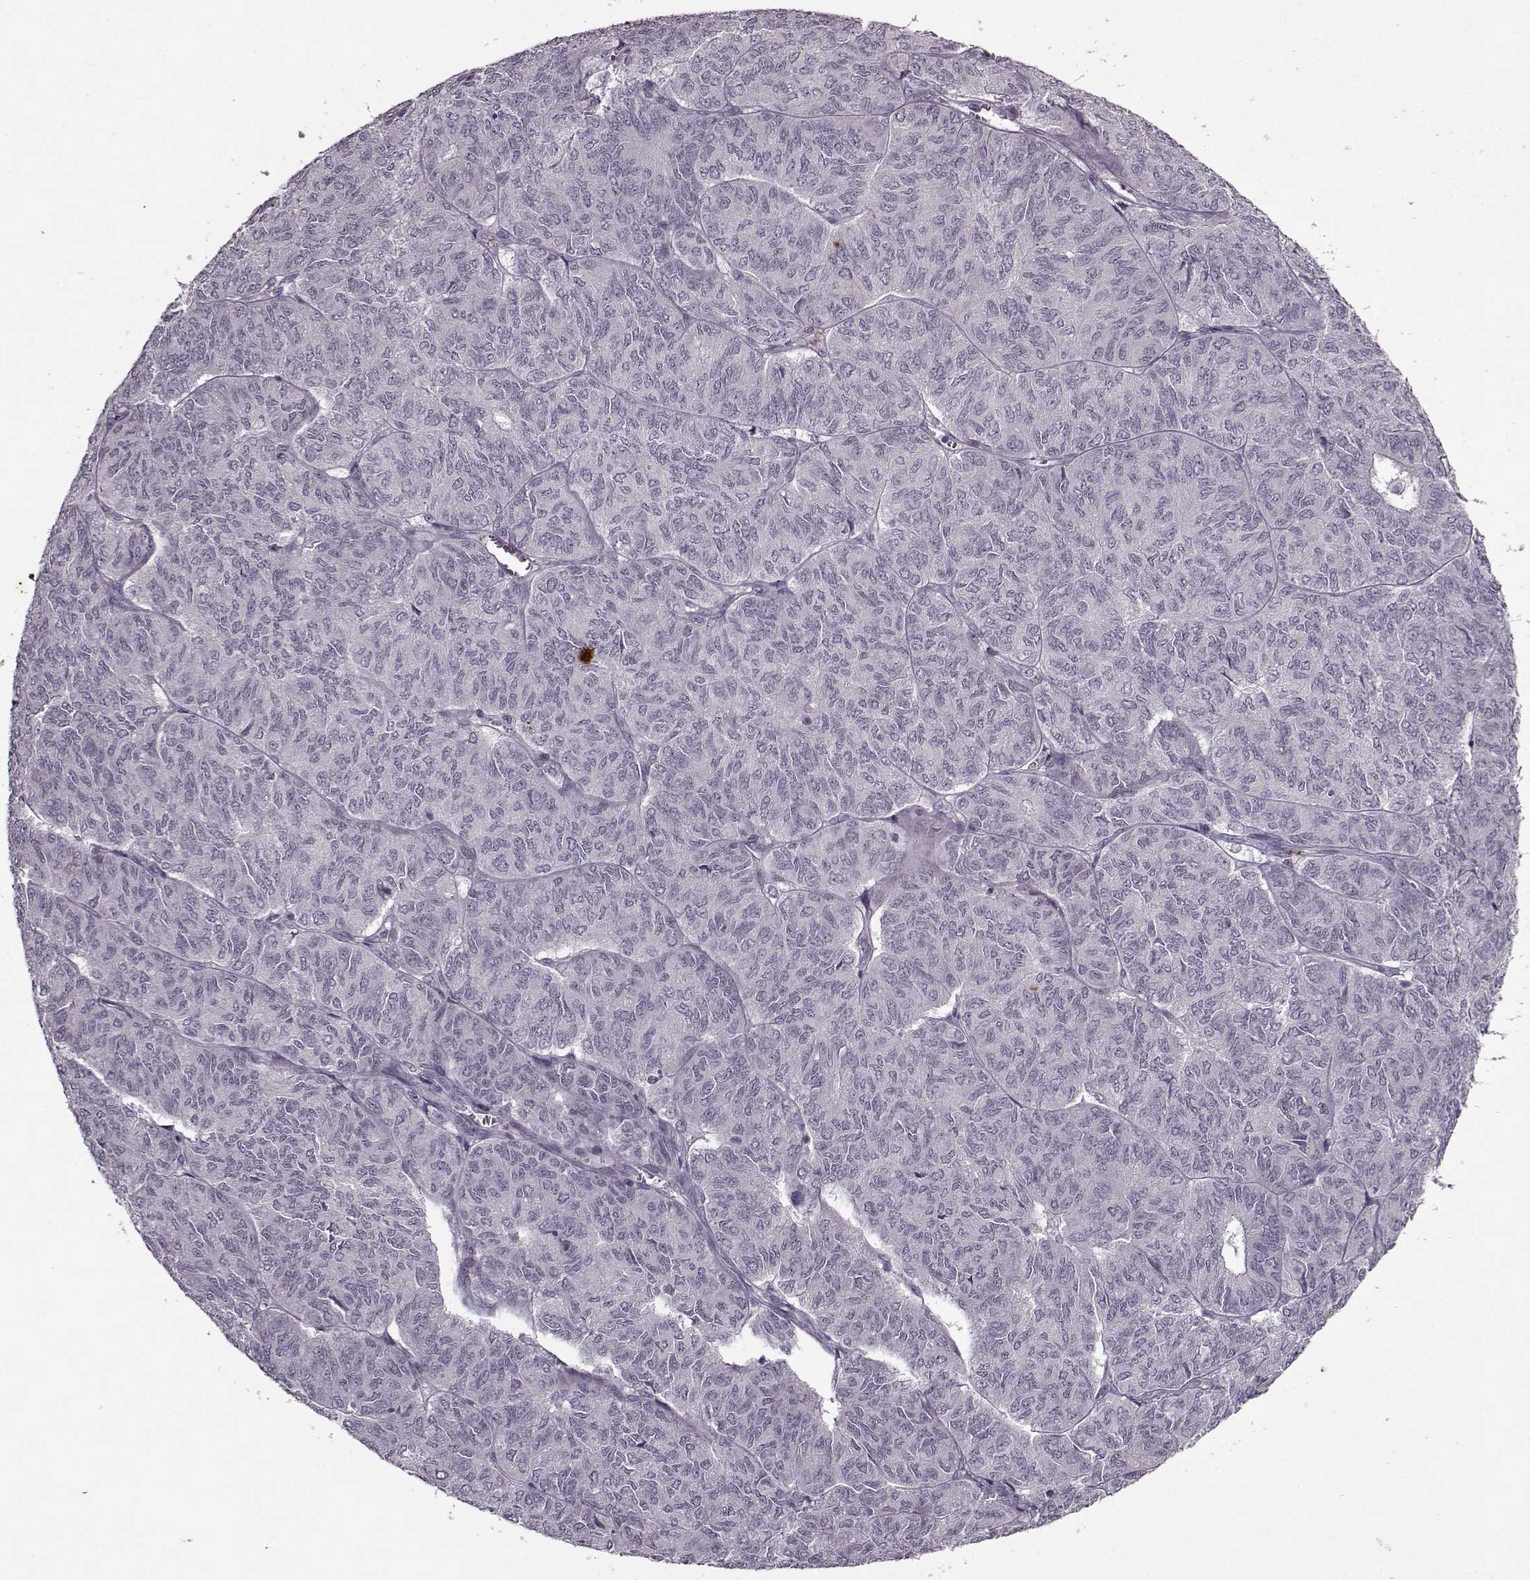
{"staining": {"intensity": "negative", "quantity": "none", "location": "none"}, "tissue": "ovarian cancer", "cell_type": "Tumor cells", "image_type": "cancer", "snomed": [{"axis": "morphology", "description": "Carcinoma, endometroid"}, {"axis": "topography", "description": "Ovary"}], "caption": "Immunohistochemical staining of human endometroid carcinoma (ovarian) demonstrates no significant staining in tumor cells.", "gene": "KRT9", "patient": {"sex": "female", "age": 80}}